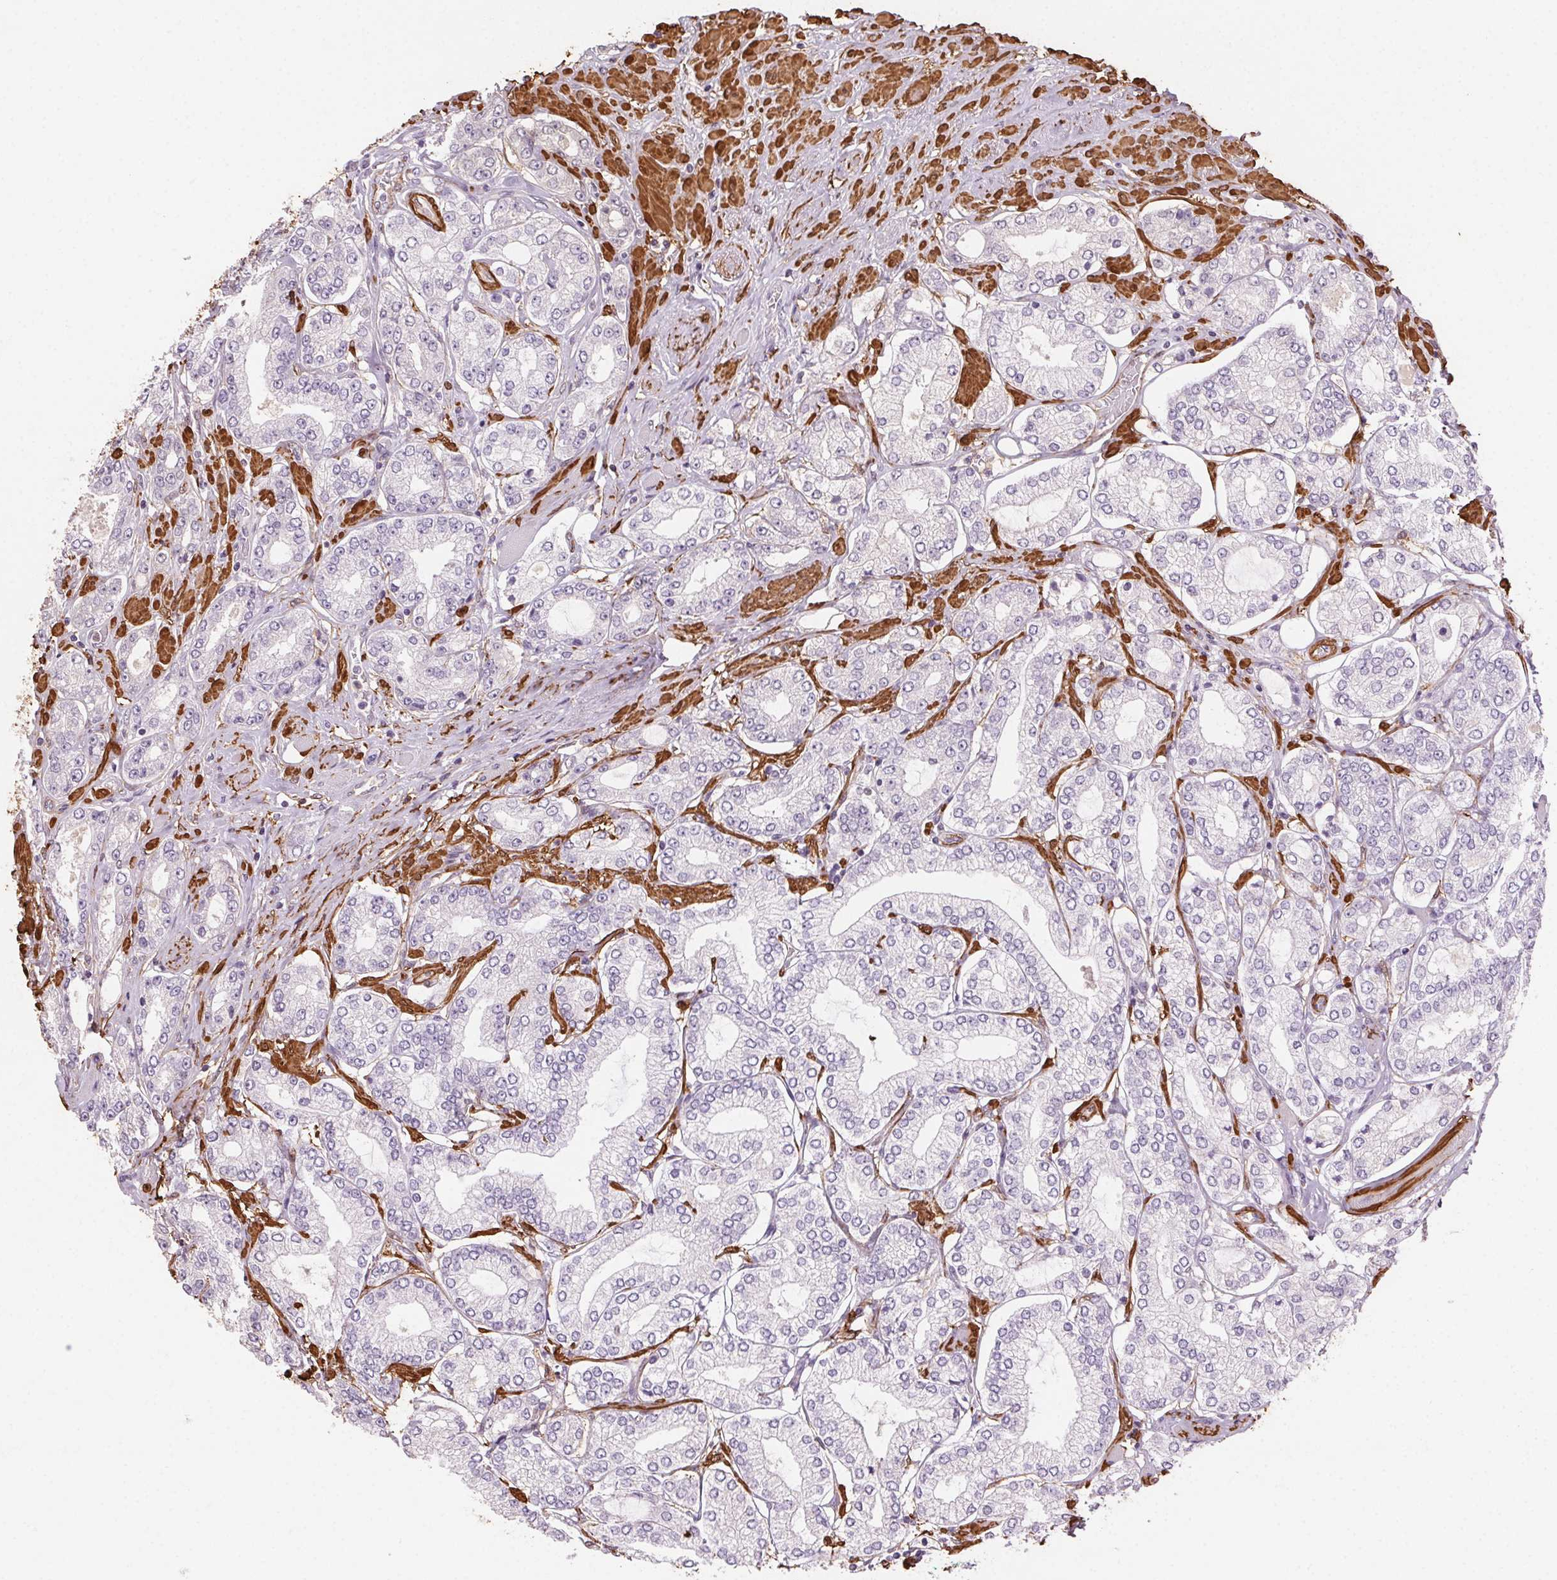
{"staining": {"intensity": "negative", "quantity": "none", "location": "none"}, "tissue": "prostate cancer", "cell_type": "Tumor cells", "image_type": "cancer", "snomed": [{"axis": "morphology", "description": "Adenocarcinoma, High grade"}, {"axis": "topography", "description": "Prostate"}], "caption": "The immunohistochemistry (IHC) photomicrograph has no significant staining in tumor cells of prostate cancer tissue.", "gene": "GPX8", "patient": {"sex": "male", "age": 68}}